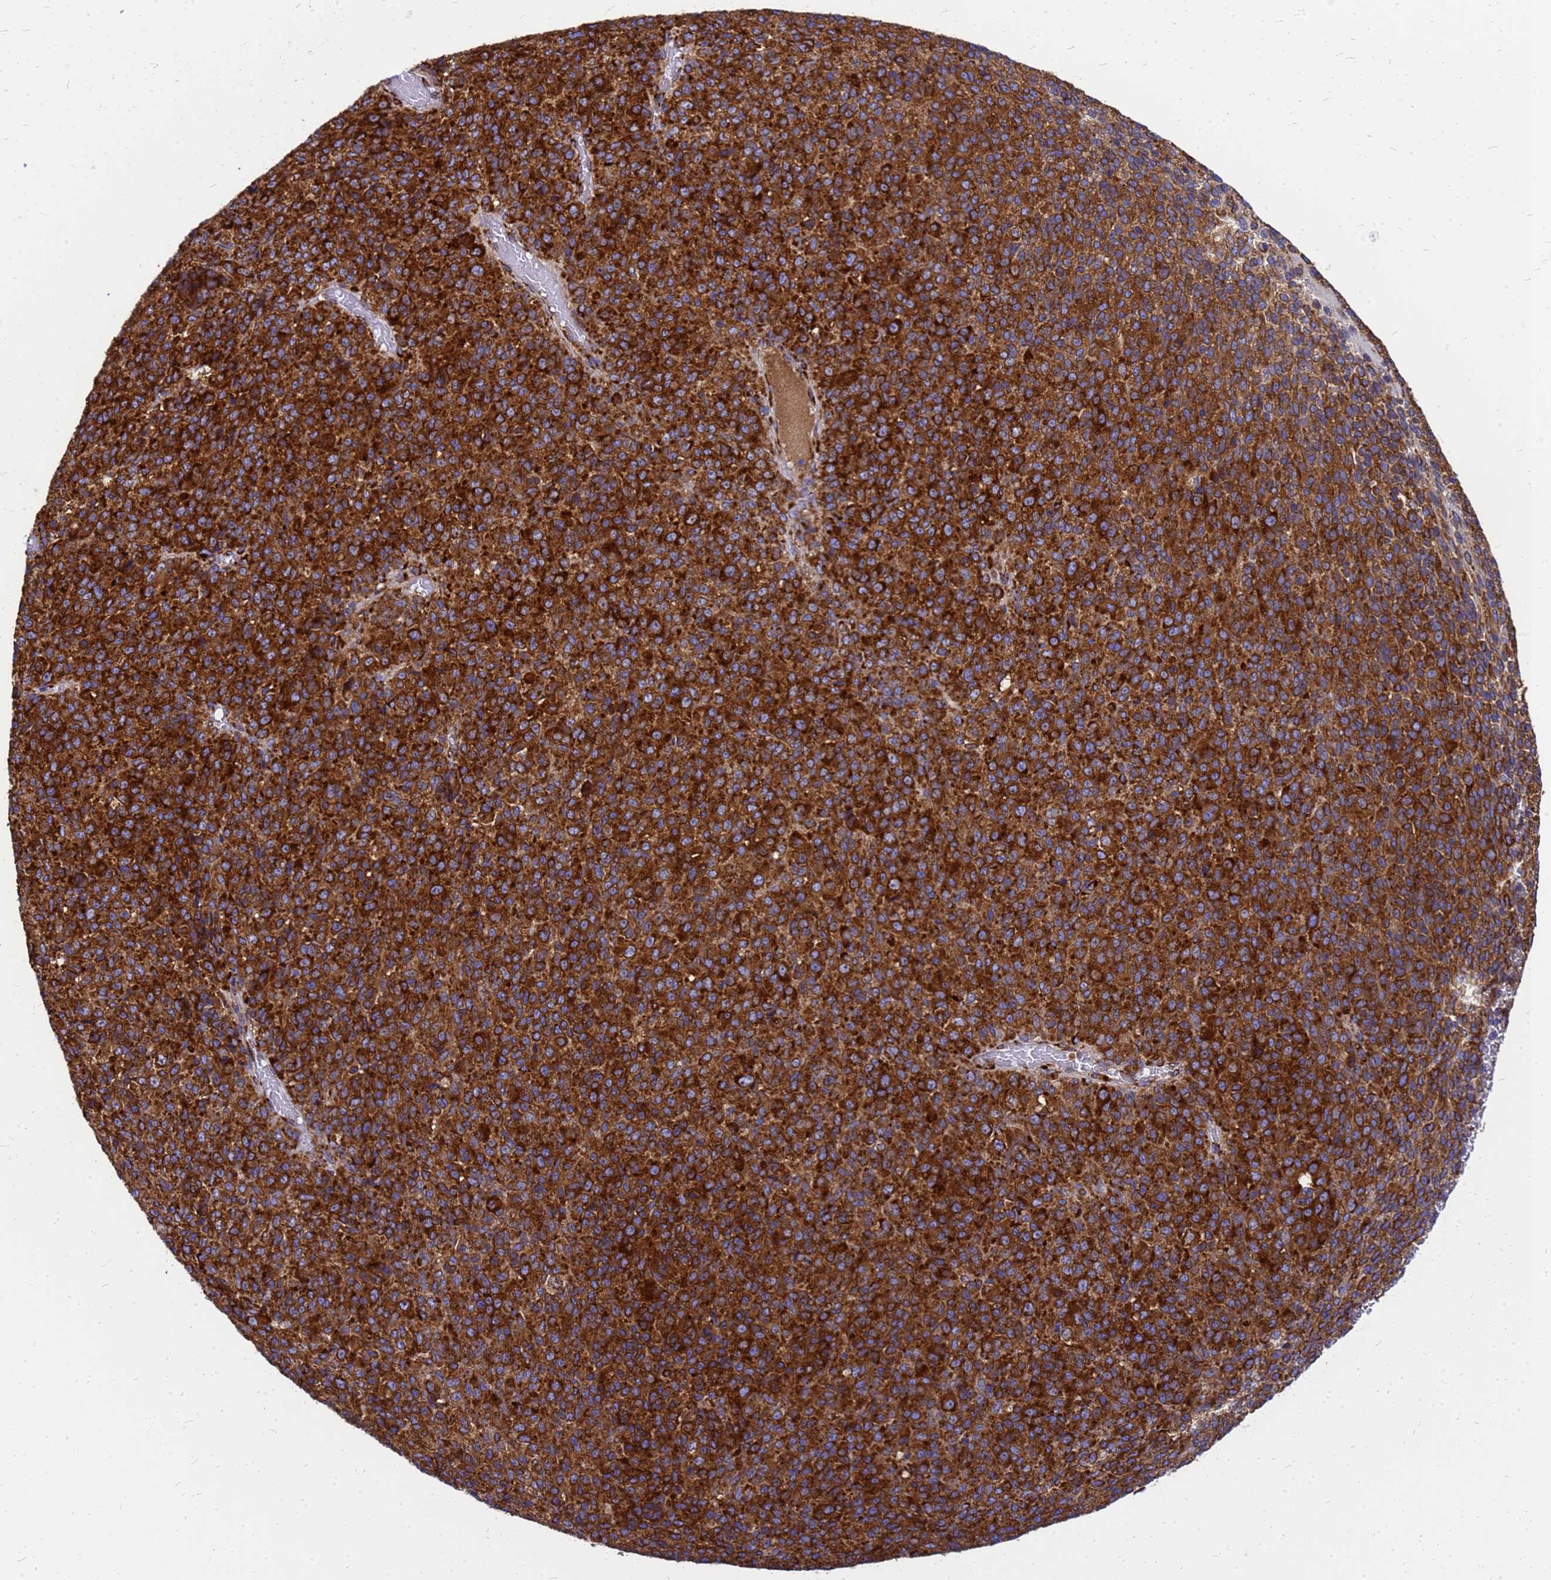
{"staining": {"intensity": "strong", "quantity": ">75%", "location": "cytoplasmic/membranous"}, "tissue": "melanoma", "cell_type": "Tumor cells", "image_type": "cancer", "snomed": [{"axis": "morphology", "description": "Malignant melanoma, Metastatic site"}, {"axis": "topography", "description": "Brain"}], "caption": "Human malignant melanoma (metastatic site) stained with a brown dye shows strong cytoplasmic/membranous positive staining in about >75% of tumor cells.", "gene": "EEF1D", "patient": {"sex": "female", "age": 56}}